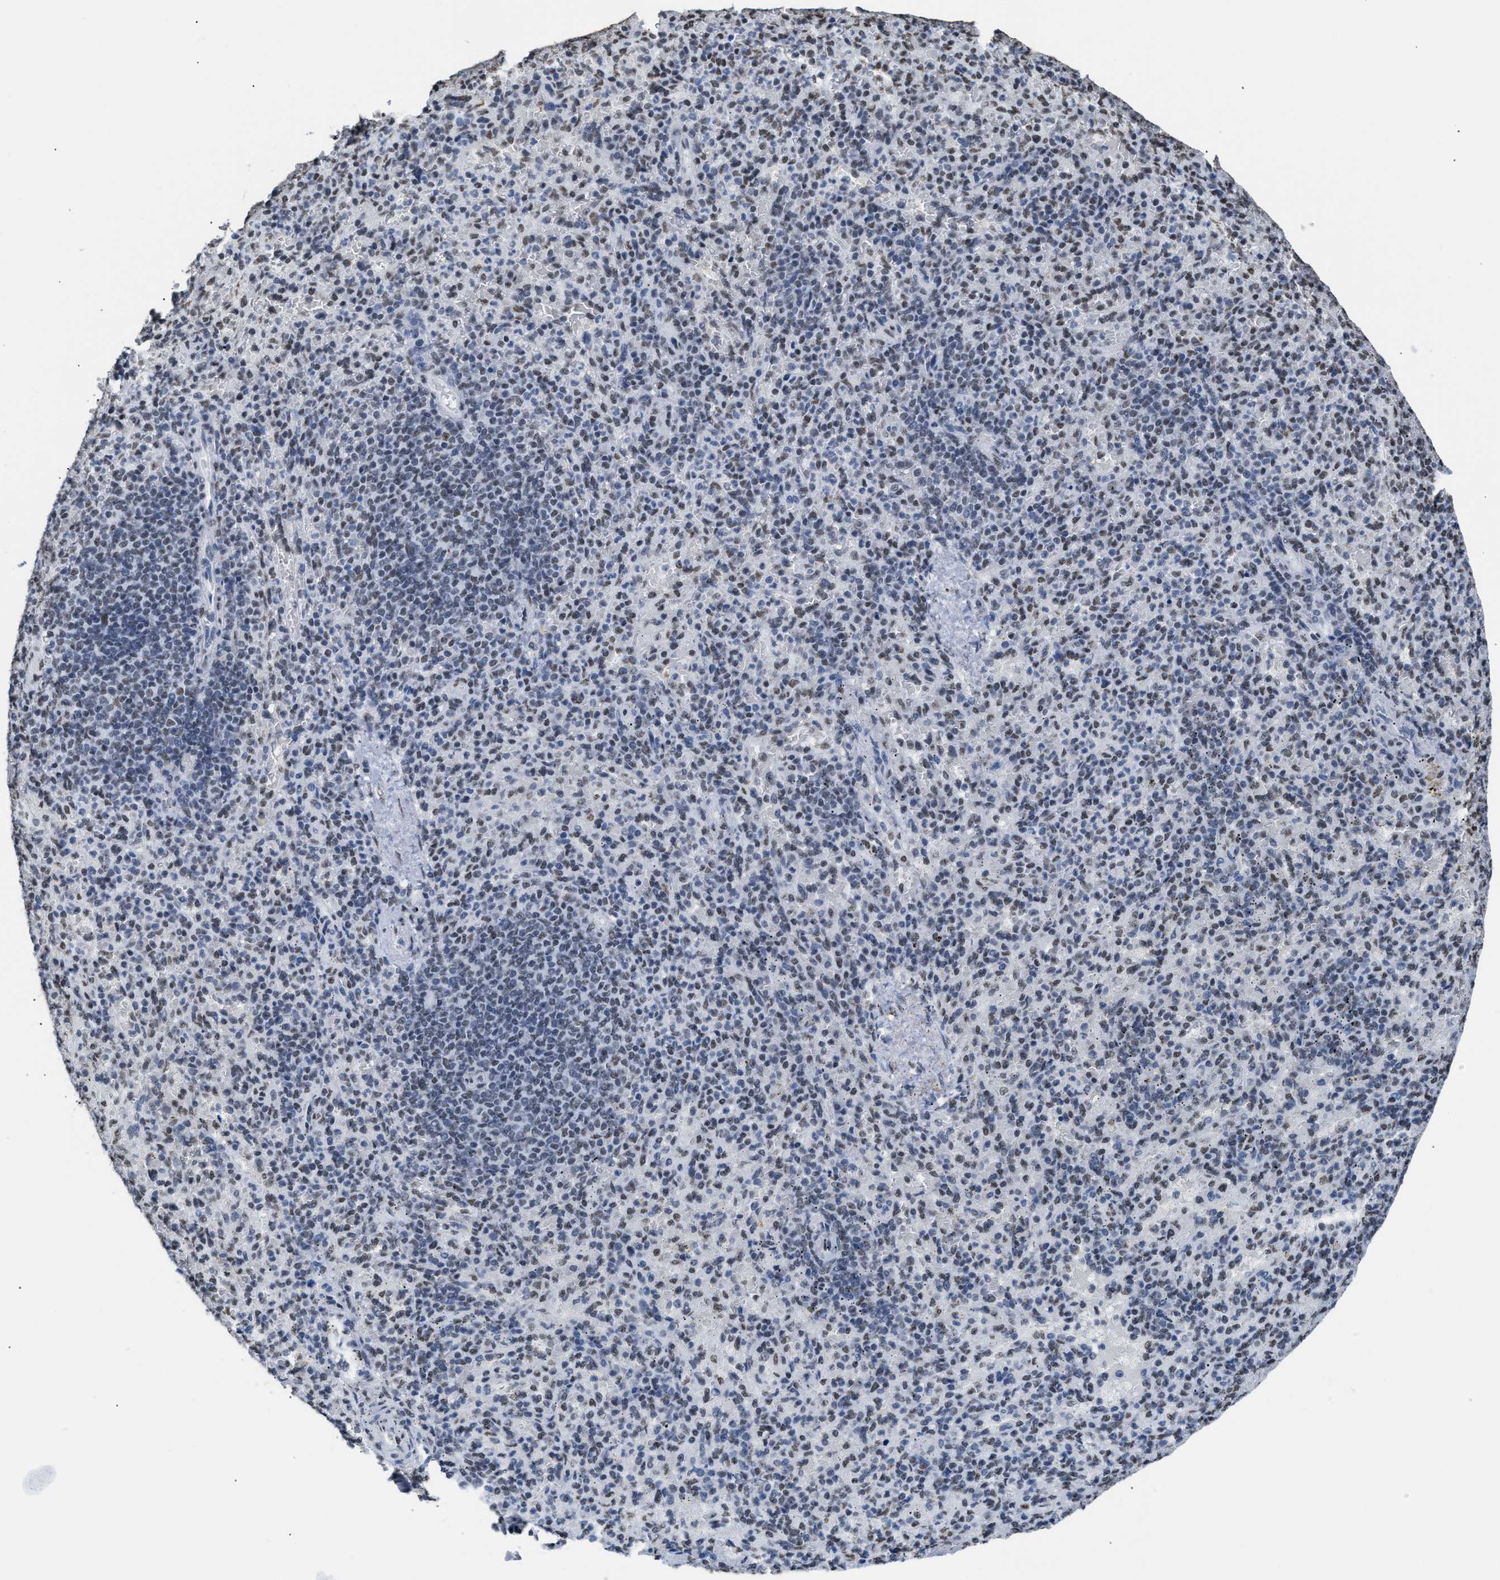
{"staining": {"intensity": "weak", "quantity": "25%-75%", "location": "nuclear"}, "tissue": "spleen", "cell_type": "Cells in red pulp", "image_type": "normal", "snomed": [{"axis": "morphology", "description": "Normal tissue, NOS"}, {"axis": "topography", "description": "Spleen"}], "caption": "Human spleen stained with a brown dye reveals weak nuclear positive positivity in approximately 25%-75% of cells in red pulp.", "gene": "CCAR2", "patient": {"sex": "female", "age": 74}}